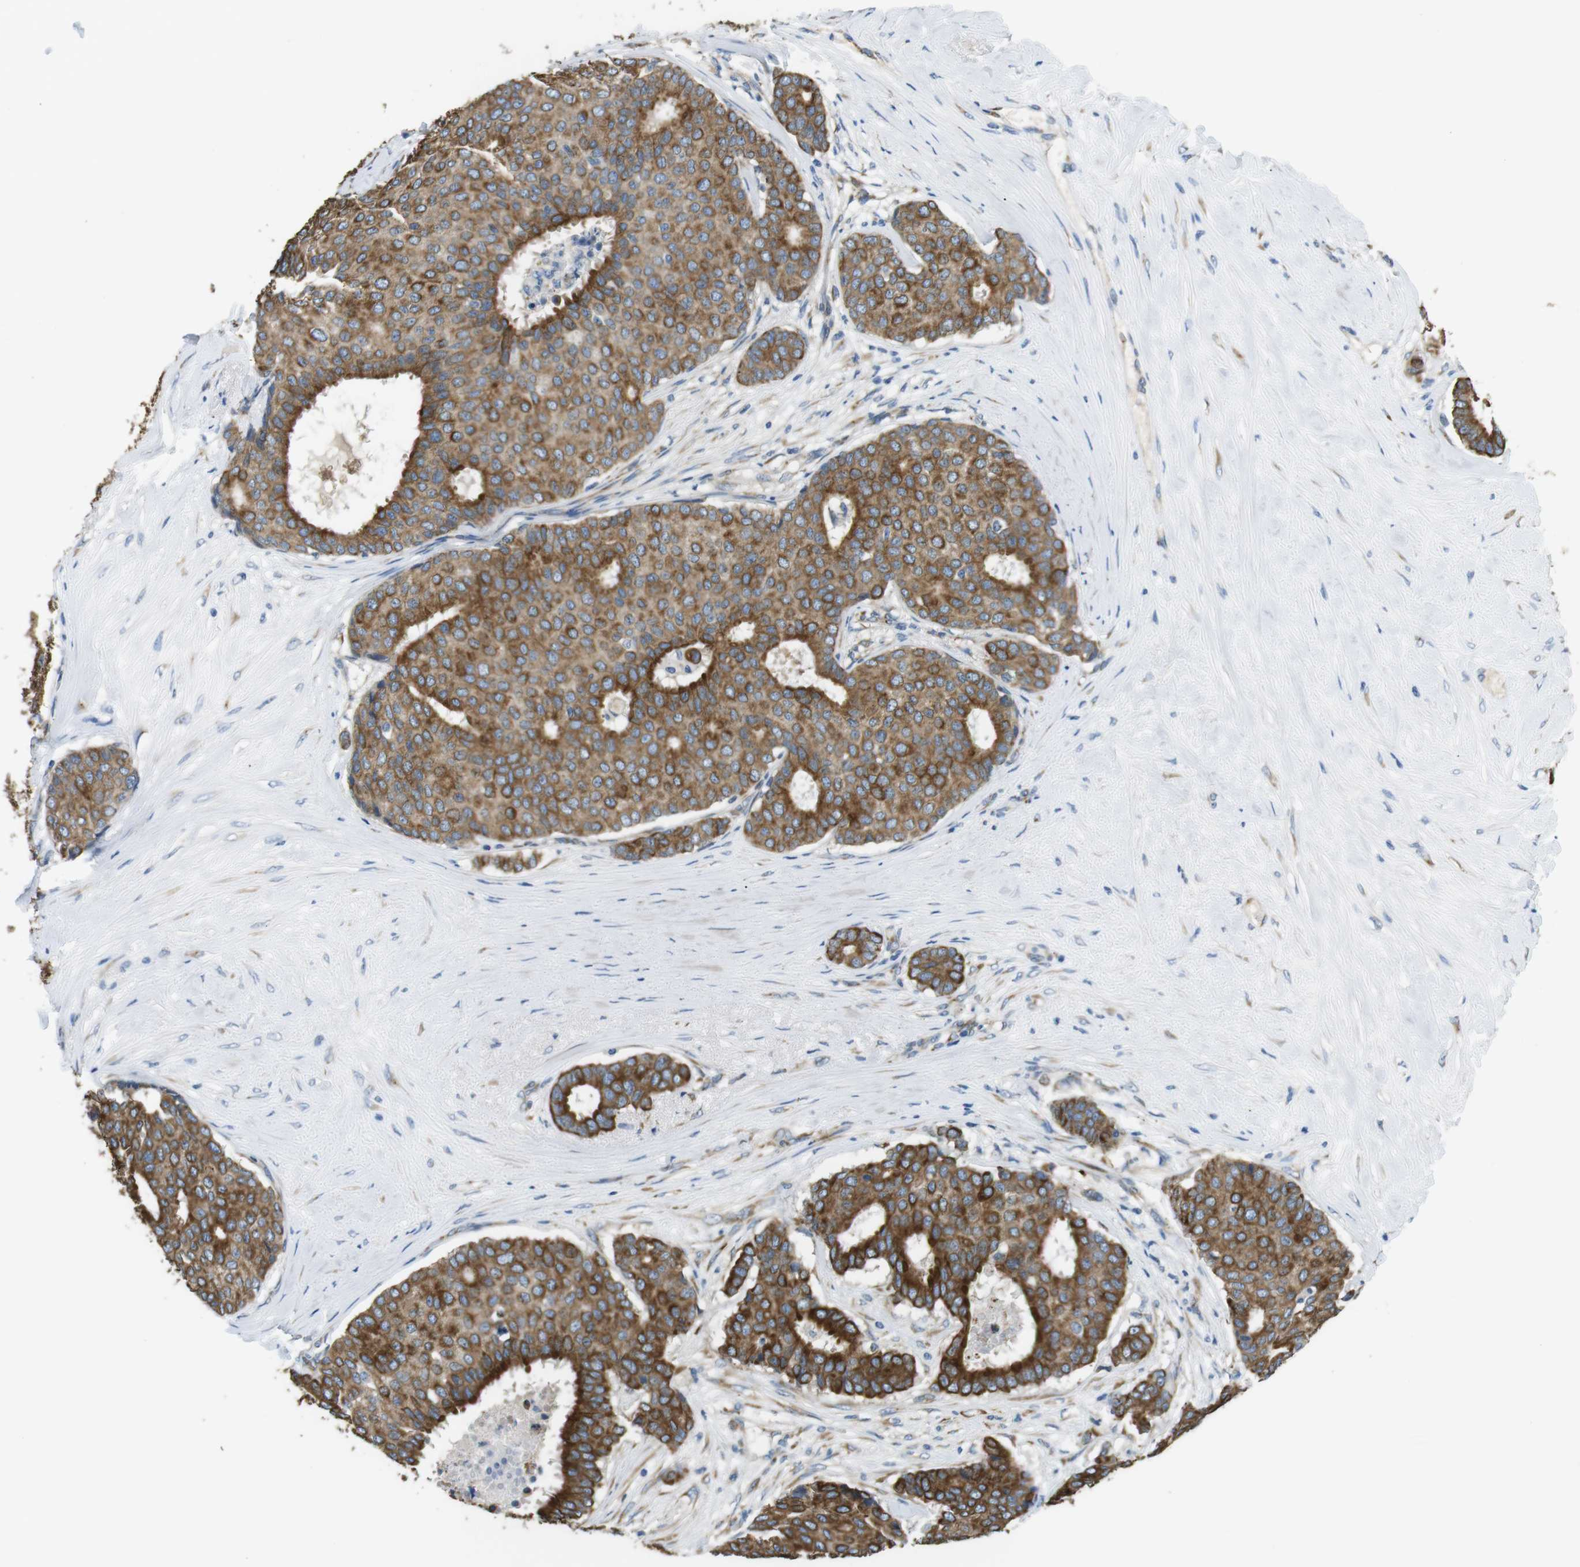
{"staining": {"intensity": "moderate", "quantity": ">75%", "location": "cytoplasmic/membranous"}, "tissue": "breast cancer", "cell_type": "Tumor cells", "image_type": "cancer", "snomed": [{"axis": "morphology", "description": "Duct carcinoma"}, {"axis": "topography", "description": "Breast"}], "caption": "Approximately >75% of tumor cells in human infiltrating ductal carcinoma (breast) display moderate cytoplasmic/membranous protein expression as visualized by brown immunohistochemical staining.", "gene": "UNC5CL", "patient": {"sex": "female", "age": 75}}